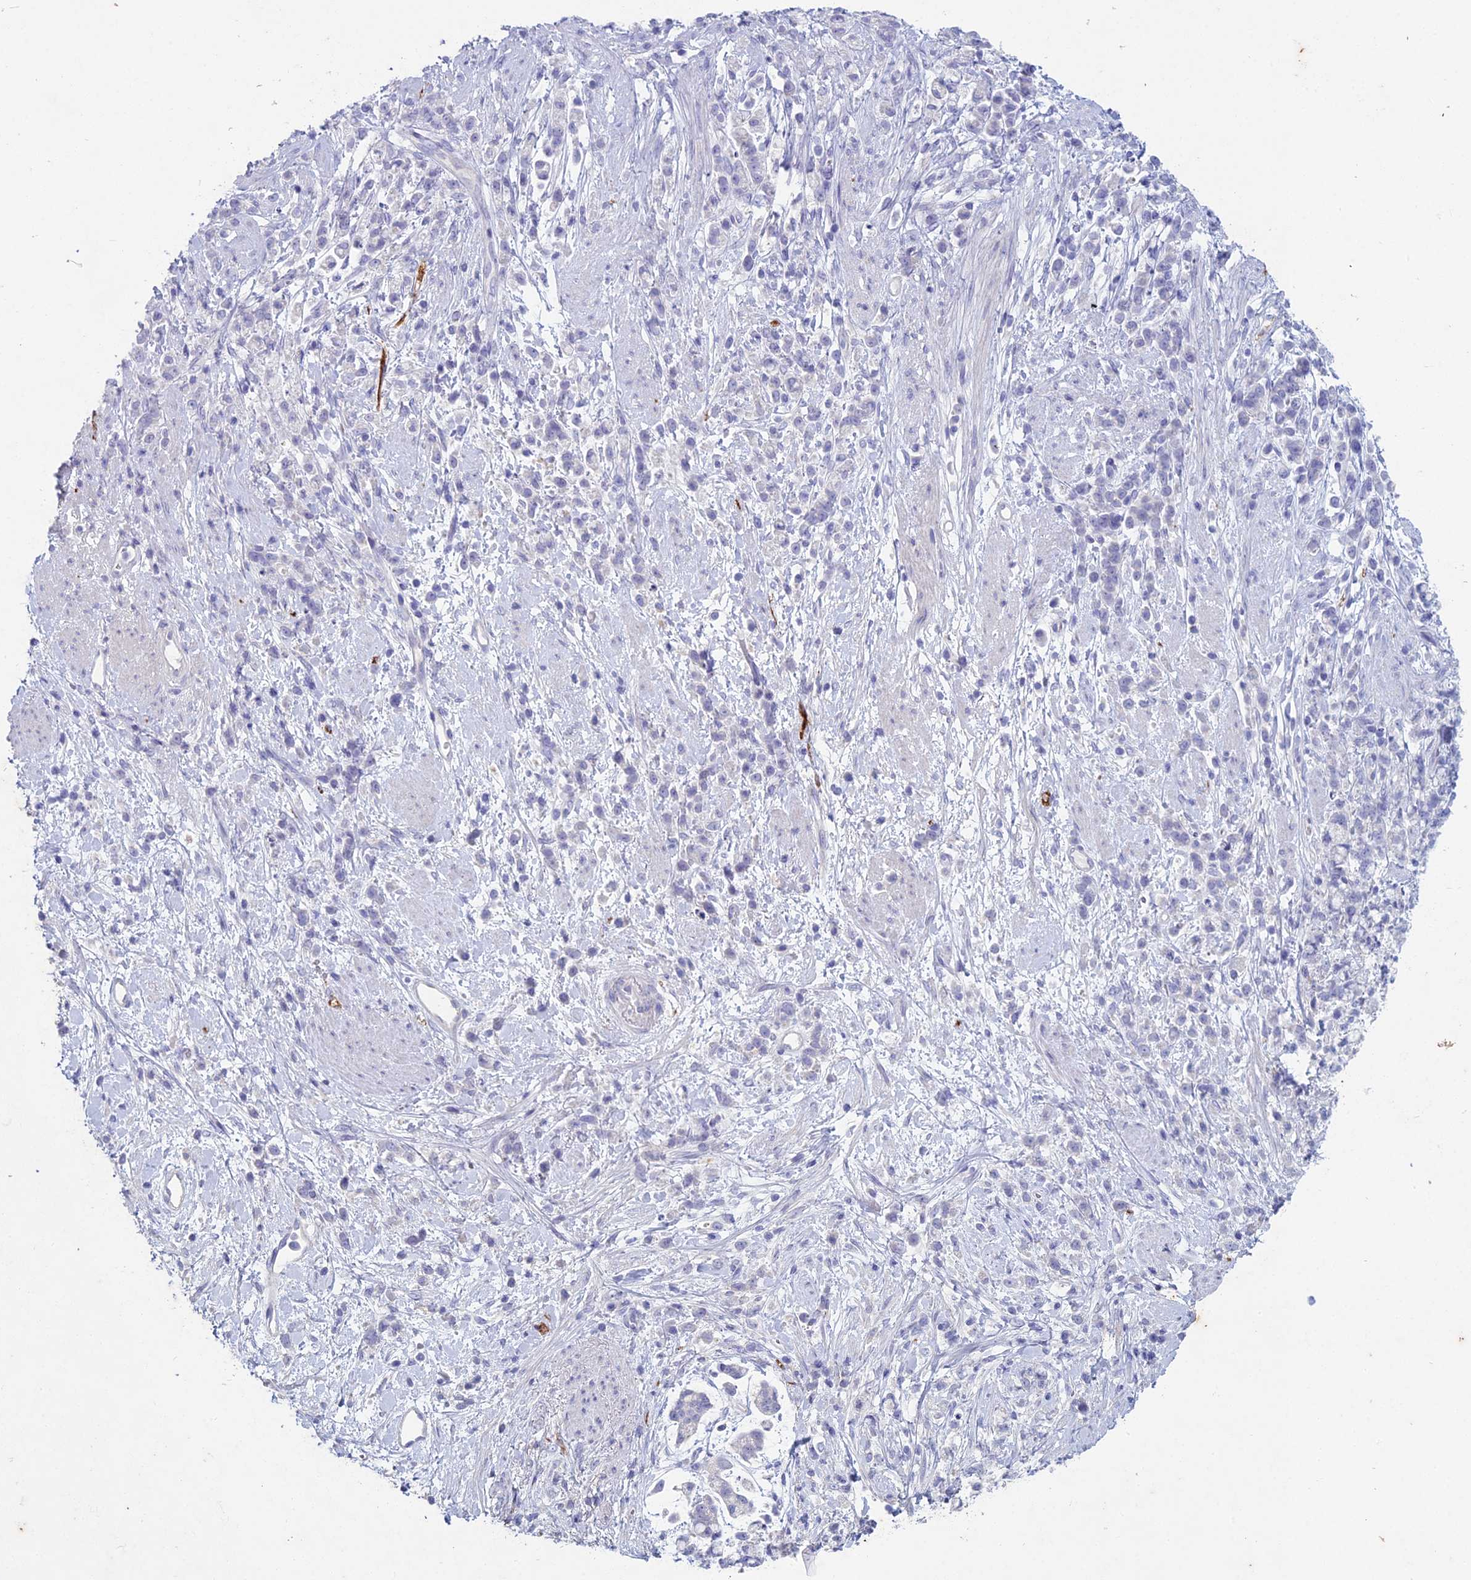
{"staining": {"intensity": "negative", "quantity": "none", "location": "none"}, "tissue": "stomach cancer", "cell_type": "Tumor cells", "image_type": "cancer", "snomed": [{"axis": "morphology", "description": "Adenocarcinoma, NOS"}, {"axis": "topography", "description": "Stomach"}], "caption": "Immunohistochemistry photomicrograph of human stomach cancer stained for a protein (brown), which displays no staining in tumor cells. (IHC, brightfield microscopy, high magnification).", "gene": "NCAM1", "patient": {"sex": "female", "age": 60}}